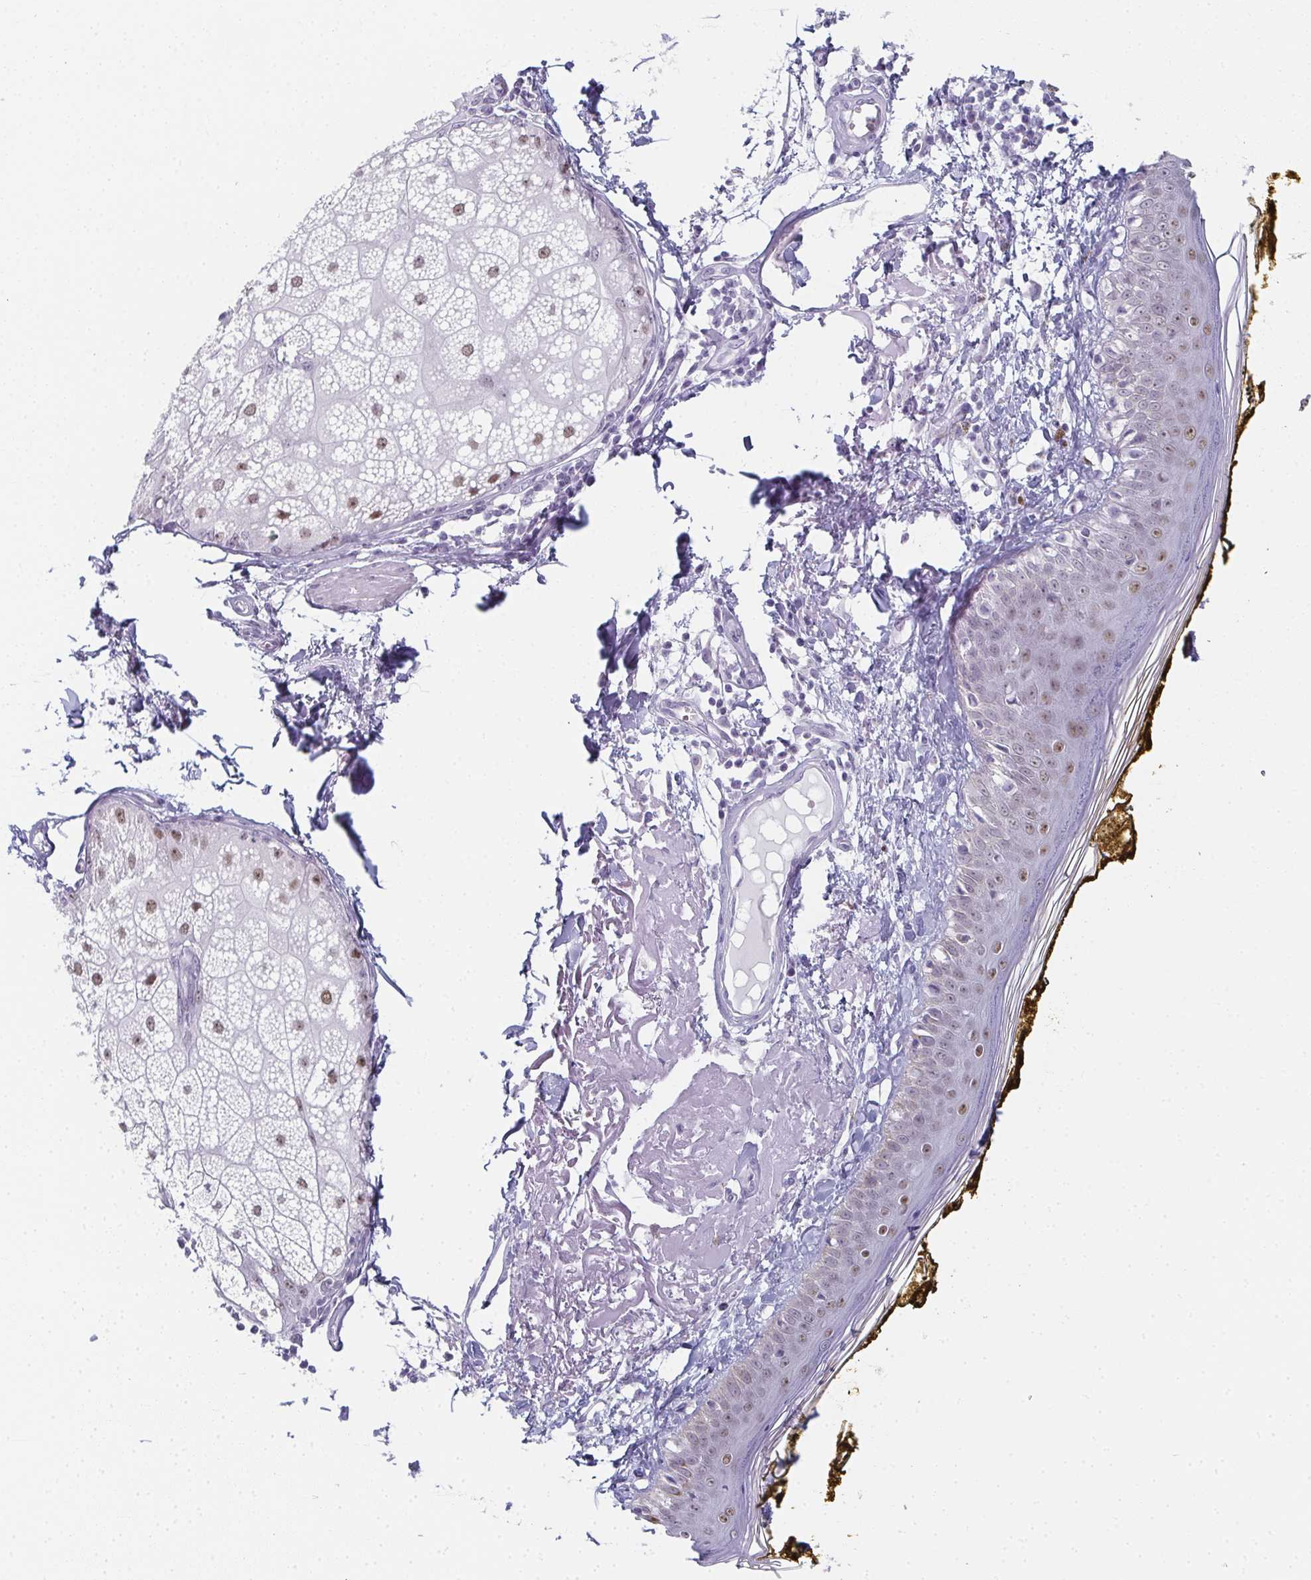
{"staining": {"intensity": "negative", "quantity": "none", "location": "none"}, "tissue": "skin", "cell_type": "Fibroblasts", "image_type": "normal", "snomed": [{"axis": "morphology", "description": "Normal tissue, NOS"}, {"axis": "topography", "description": "Skin"}], "caption": "High power microscopy image of an IHC histopathology image of benign skin, revealing no significant expression in fibroblasts.", "gene": "PYCR3", "patient": {"sex": "male", "age": 76}}